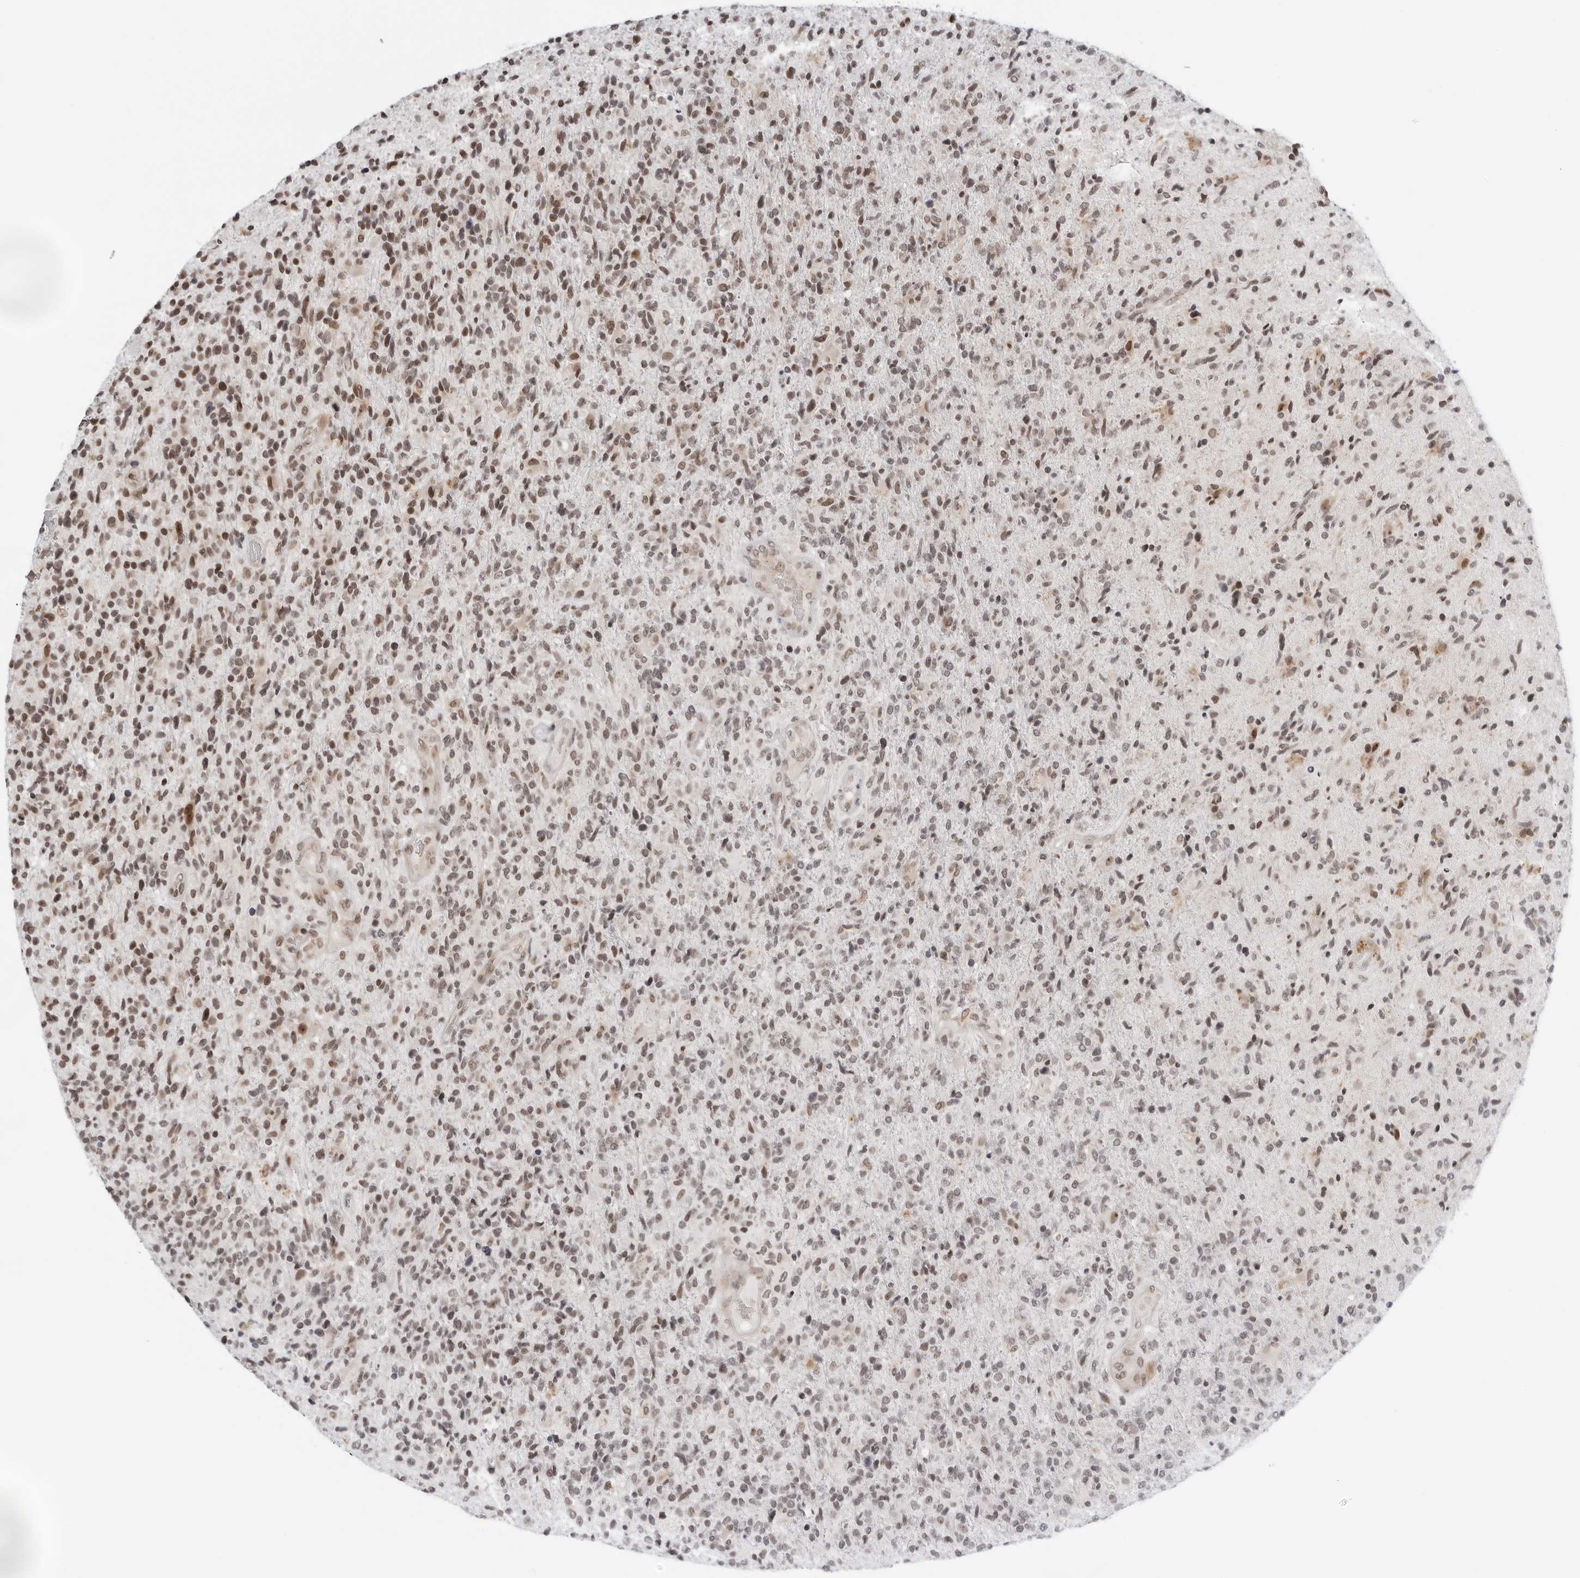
{"staining": {"intensity": "moderate", "quantity": "25%-75%", "location": "nuclear"}, "tissue": "glioma", "cell_type": "Tumor cells", "image_type": "cancer", "snomed": [{"axis": "morphology", "description": "Glioma, malignant, High grade"}, {"axis": "topography", "description": "Brain"}], "caption": "Protein staining reveals moderate nuclear expression in about 25%-75% of tumor cells in malignant high-grade glioma. (DAB IHC, brown staining for protein, blue staining for nuclei).", "gene": "TOX4", "patient": {"sex": "male", "age": 72}}